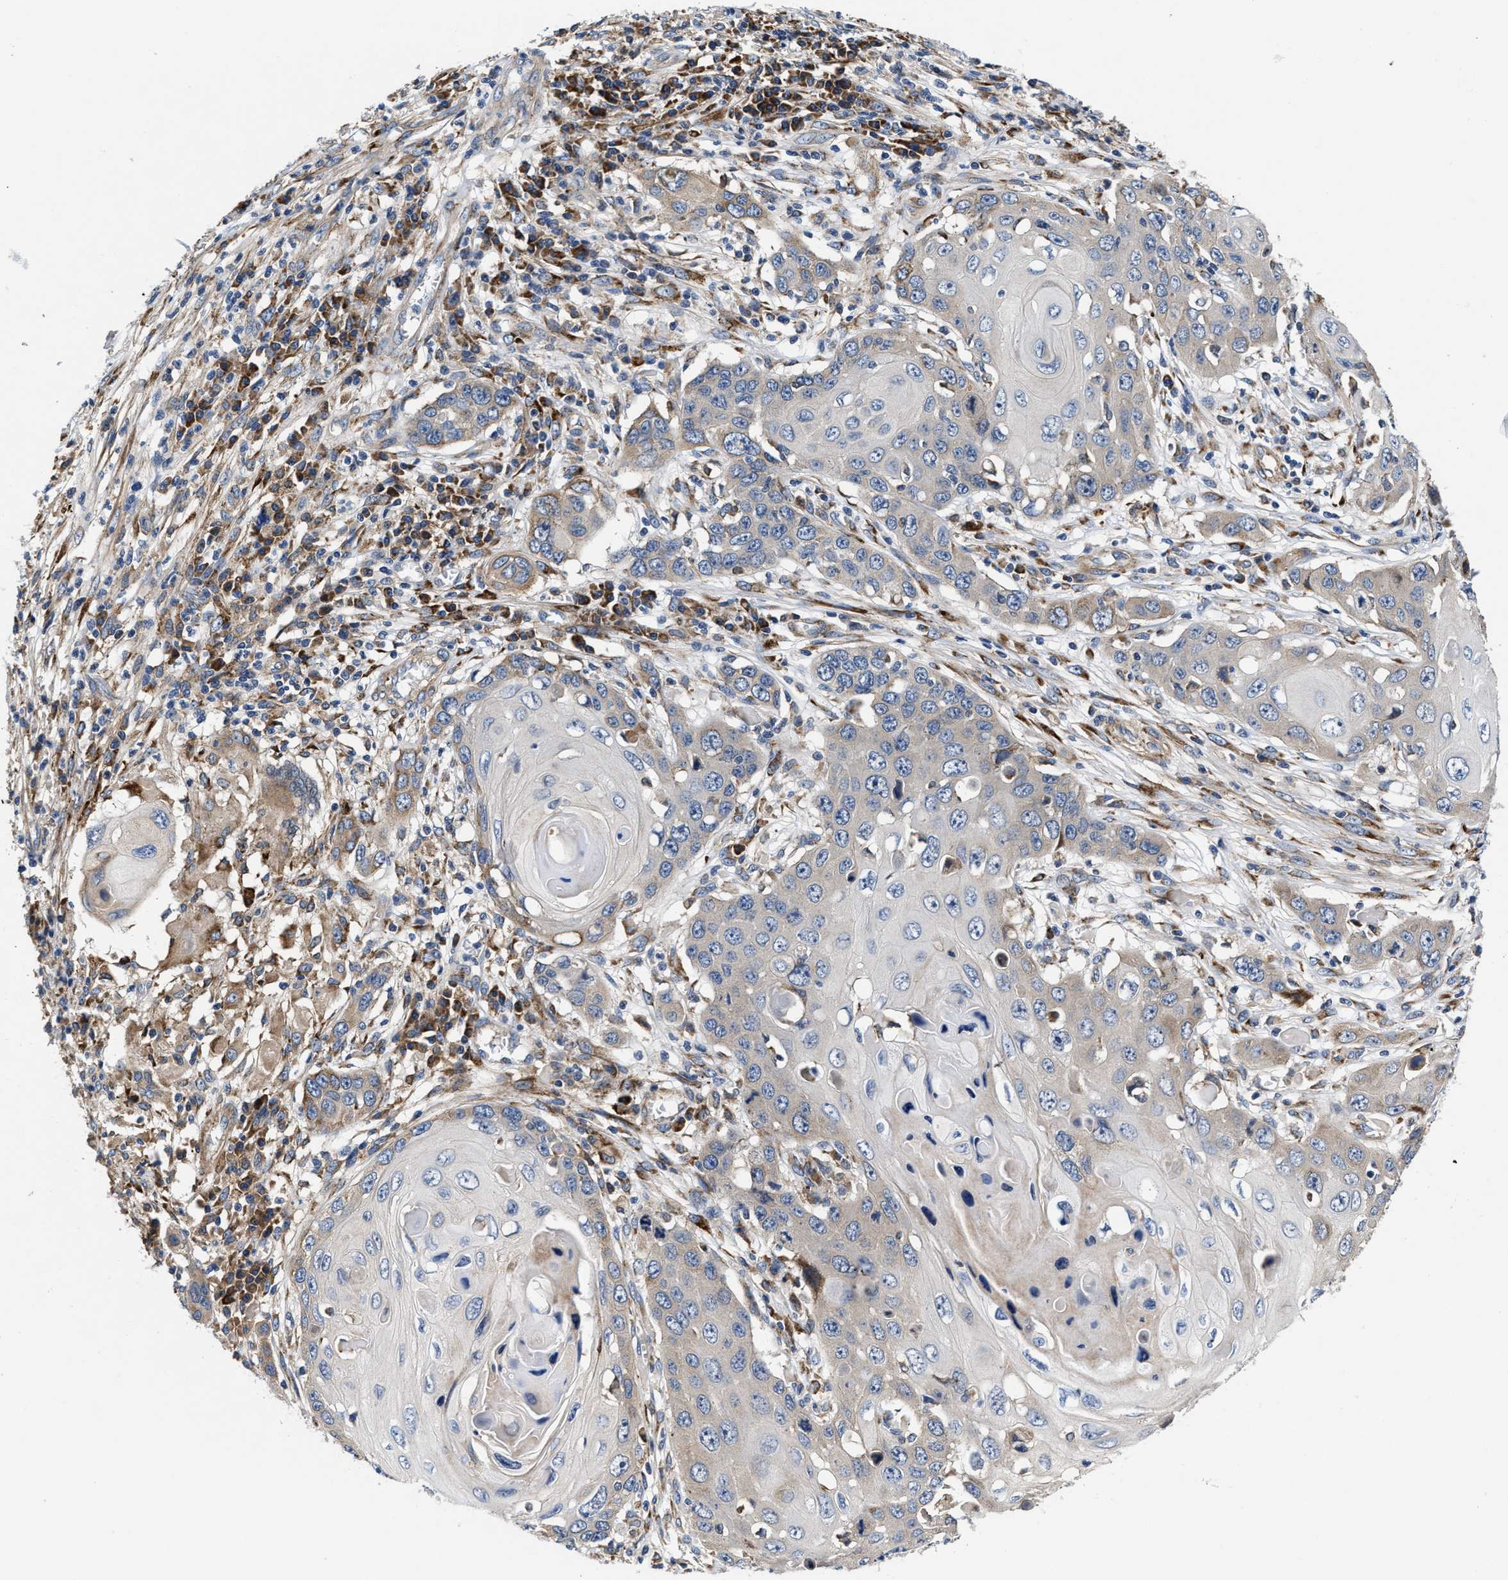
{"staining": {"intensity": "weak", "quantity": "<25%", "location": "cytoplasmic/membranous"}, "tissue": "skin cancer", "cell_type": "Tumor cells", "image_type": "cancer", "snomed": [{"axis": "morphology", "description": "Squamous cell carcinoma, NOS"}, {"axis": "topography", "description": "Skin"}], "caption": "Immunohistochemistry (IHC) micrograph of neoplastic tissue: human skin squamous cell carcinoma stained with DAB reveals no significant protein expression in tumor cells.", "gene": "SLC12A2", "patient": {"sex": "male", "age": 55}}